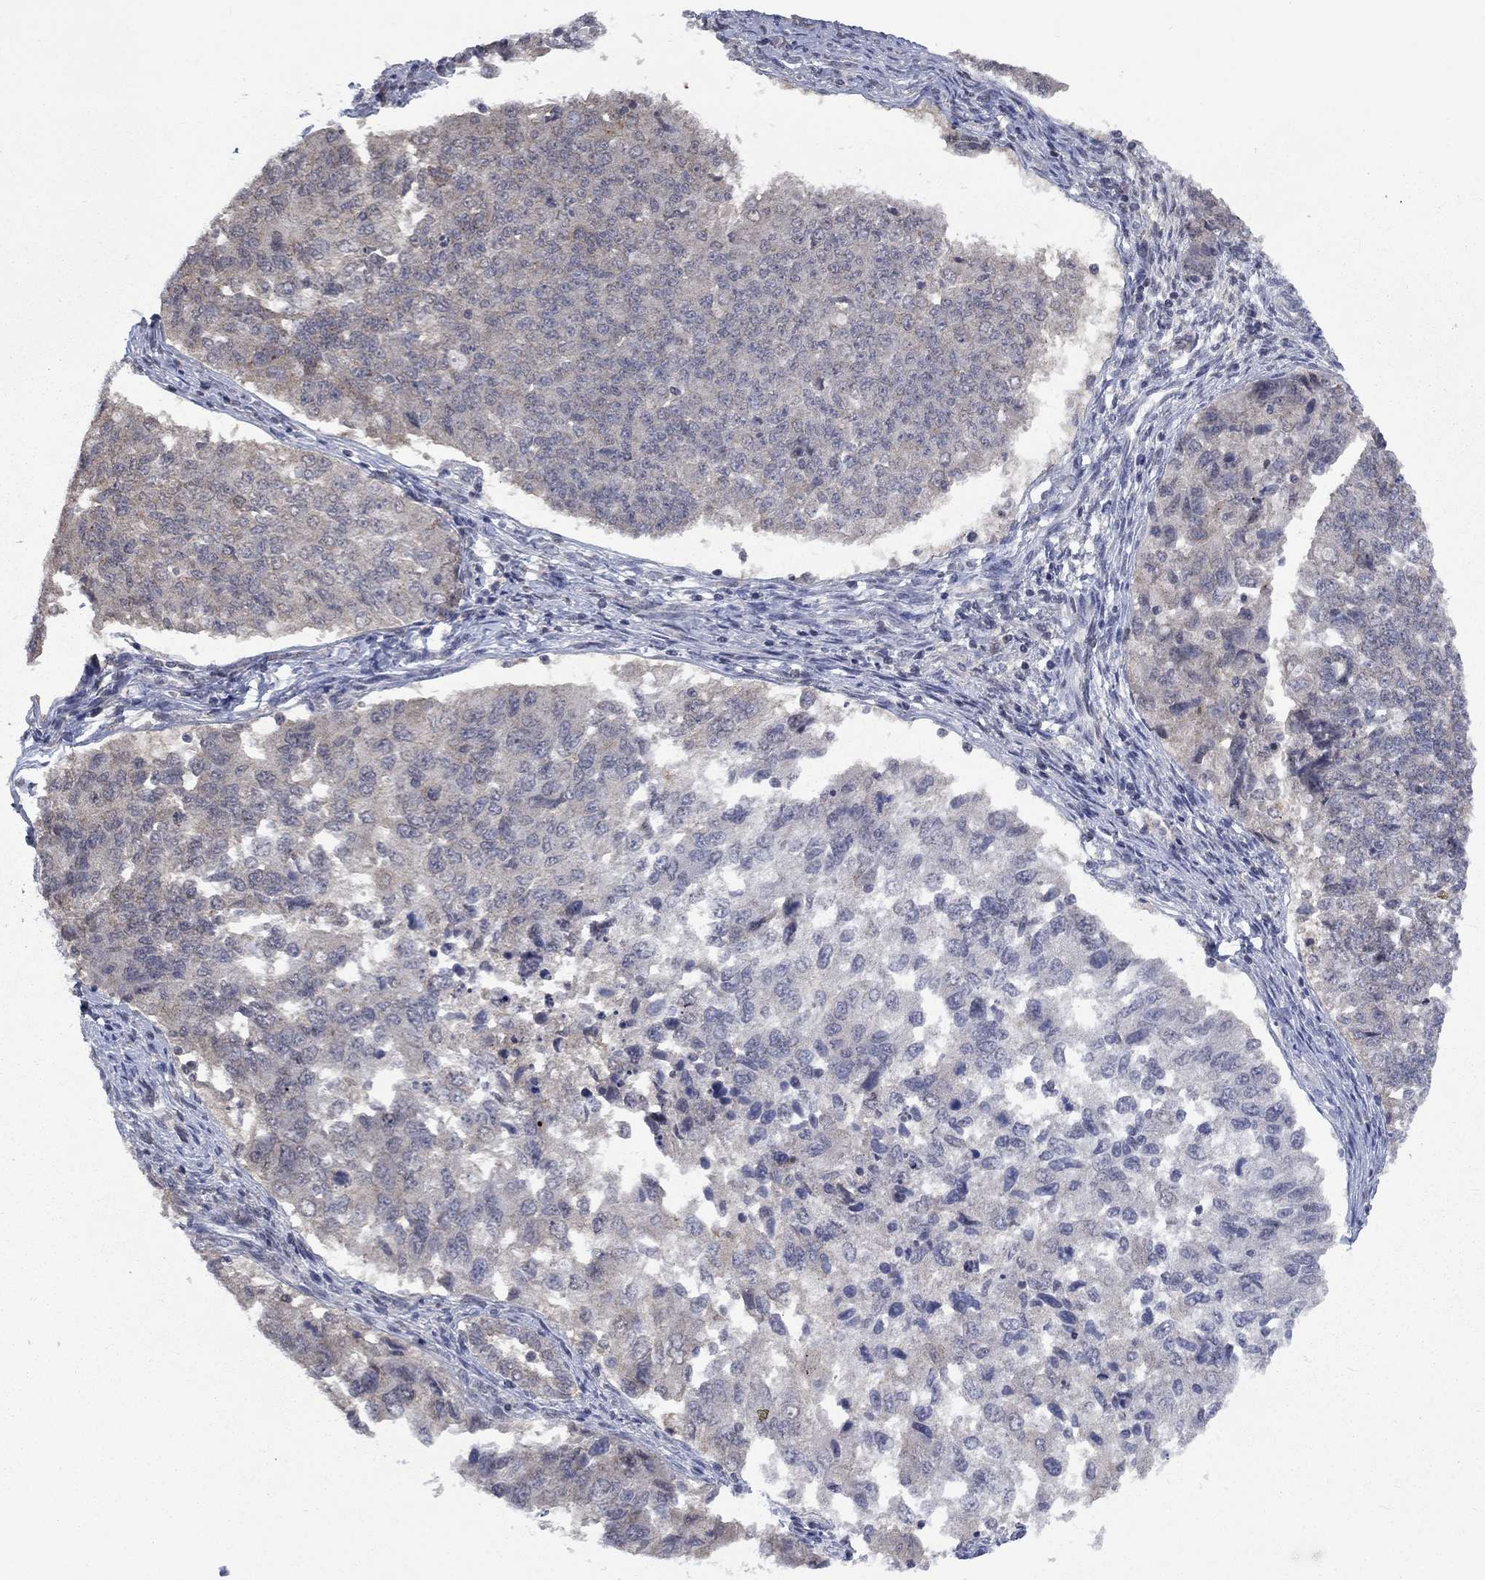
{"staining": {"intensity": "negative", "quantity": "none", "location": "none"}, "tissue": "endometrial cancer", "cell_type": "Tumor cells", "image_type": "cancer", "snomed": [{"axis": "morphology", "description": "Adenocarcinoma, NOS"}, {"axis": "topography", "description": "Endometrium"}], "caption": "Tumor cells show no significant staining in adenocarcinoma (endometrial).", "gene": "SPATA33", "patient": {"sex": "female", "age": 43}}